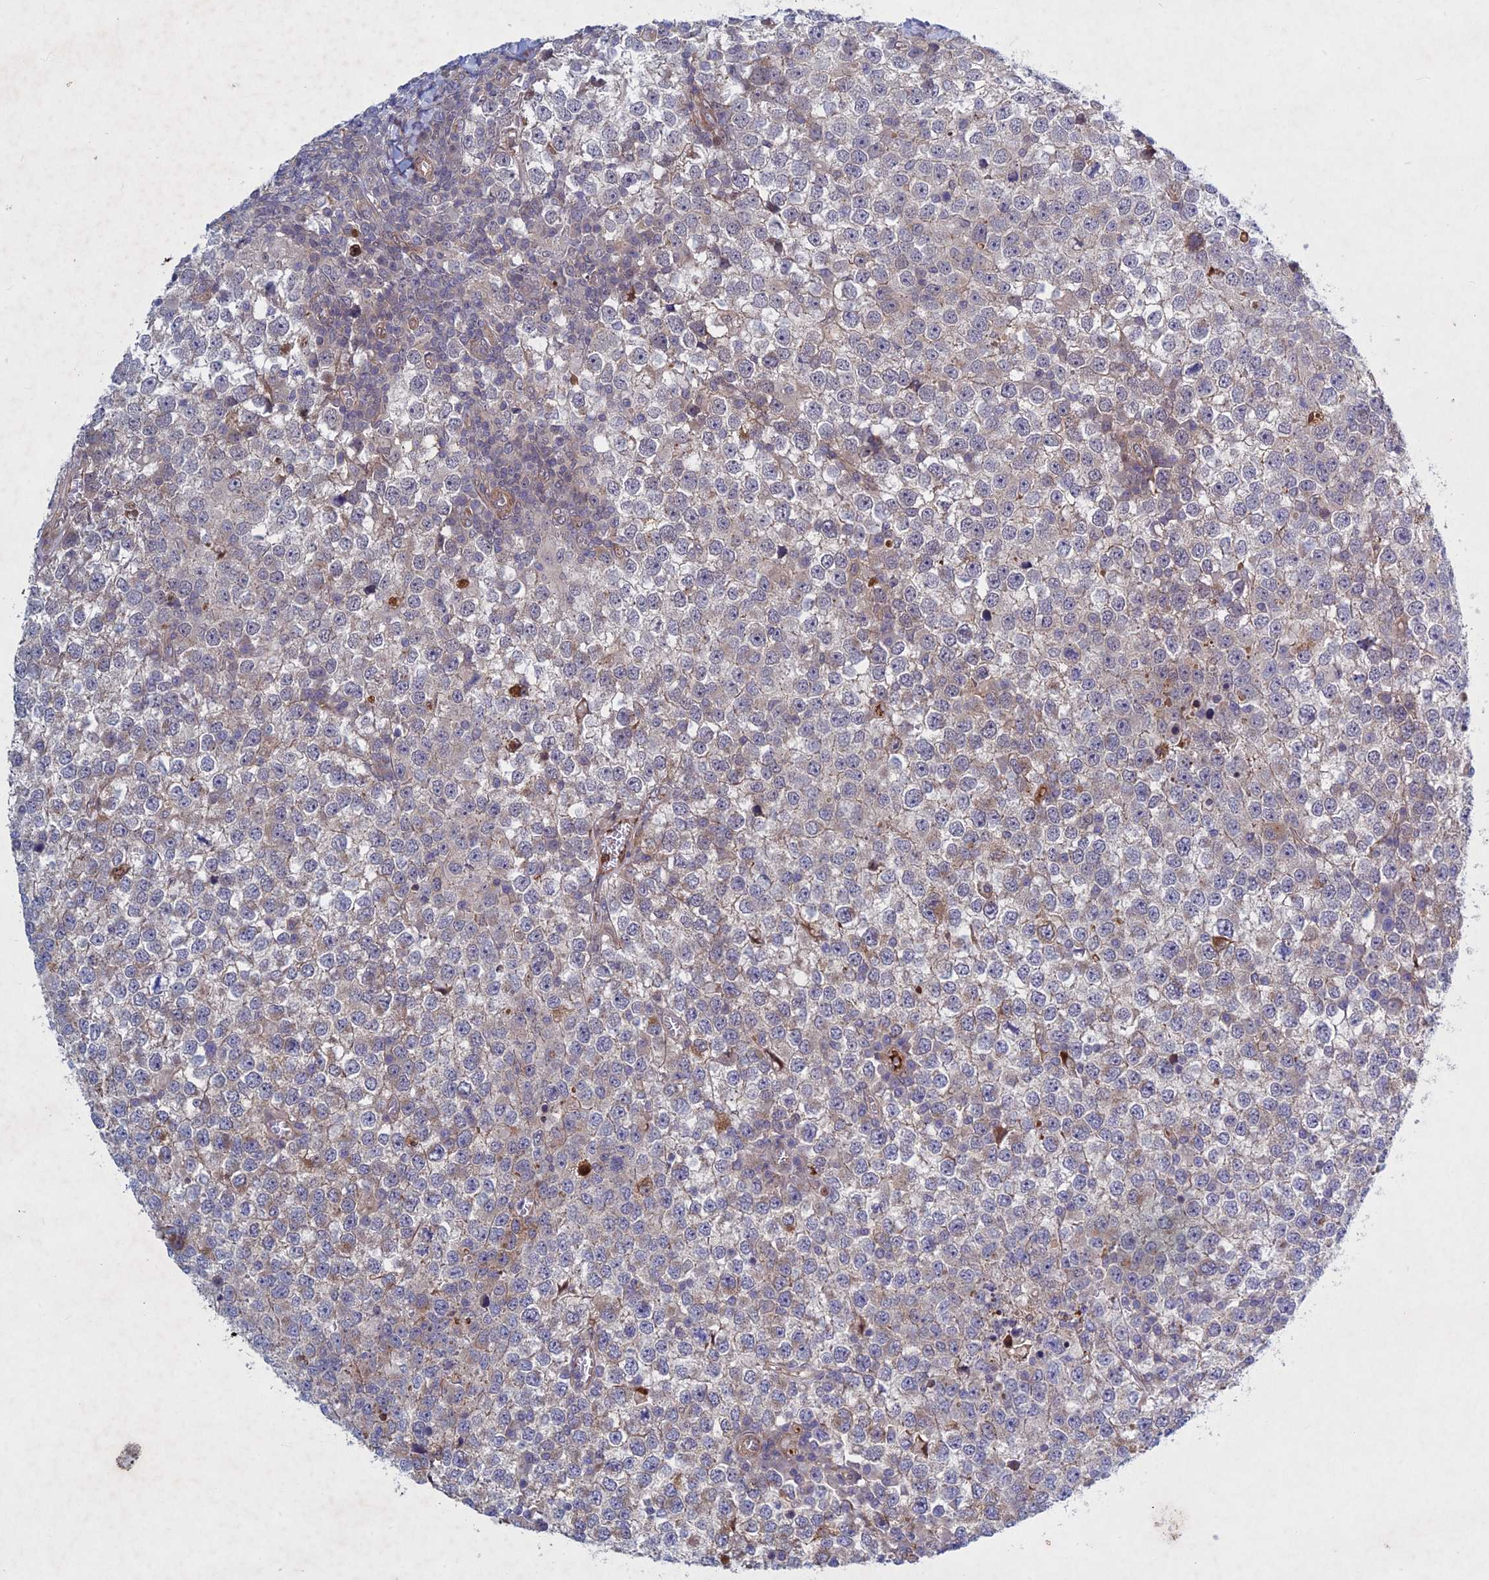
{"staining": {"intensity": "negative", "quantity": "none", "location": "none"}, "tissue": "testis cancer", "cell_type": "Tumor cells", "image_type": "cancer", "snomed": [{"axis": "morphology", "description": "Seminoma, NOS"}, {"axis": "topography", "description": "Testis"}], "caption": "Immunohistochemical staining of testis cancer shows no significant staining in tumor cells. (DAB IHC with hematoxylin counter stain).", "gene": "PTHLH", "patient": {"sex": "male", "age": 65}}